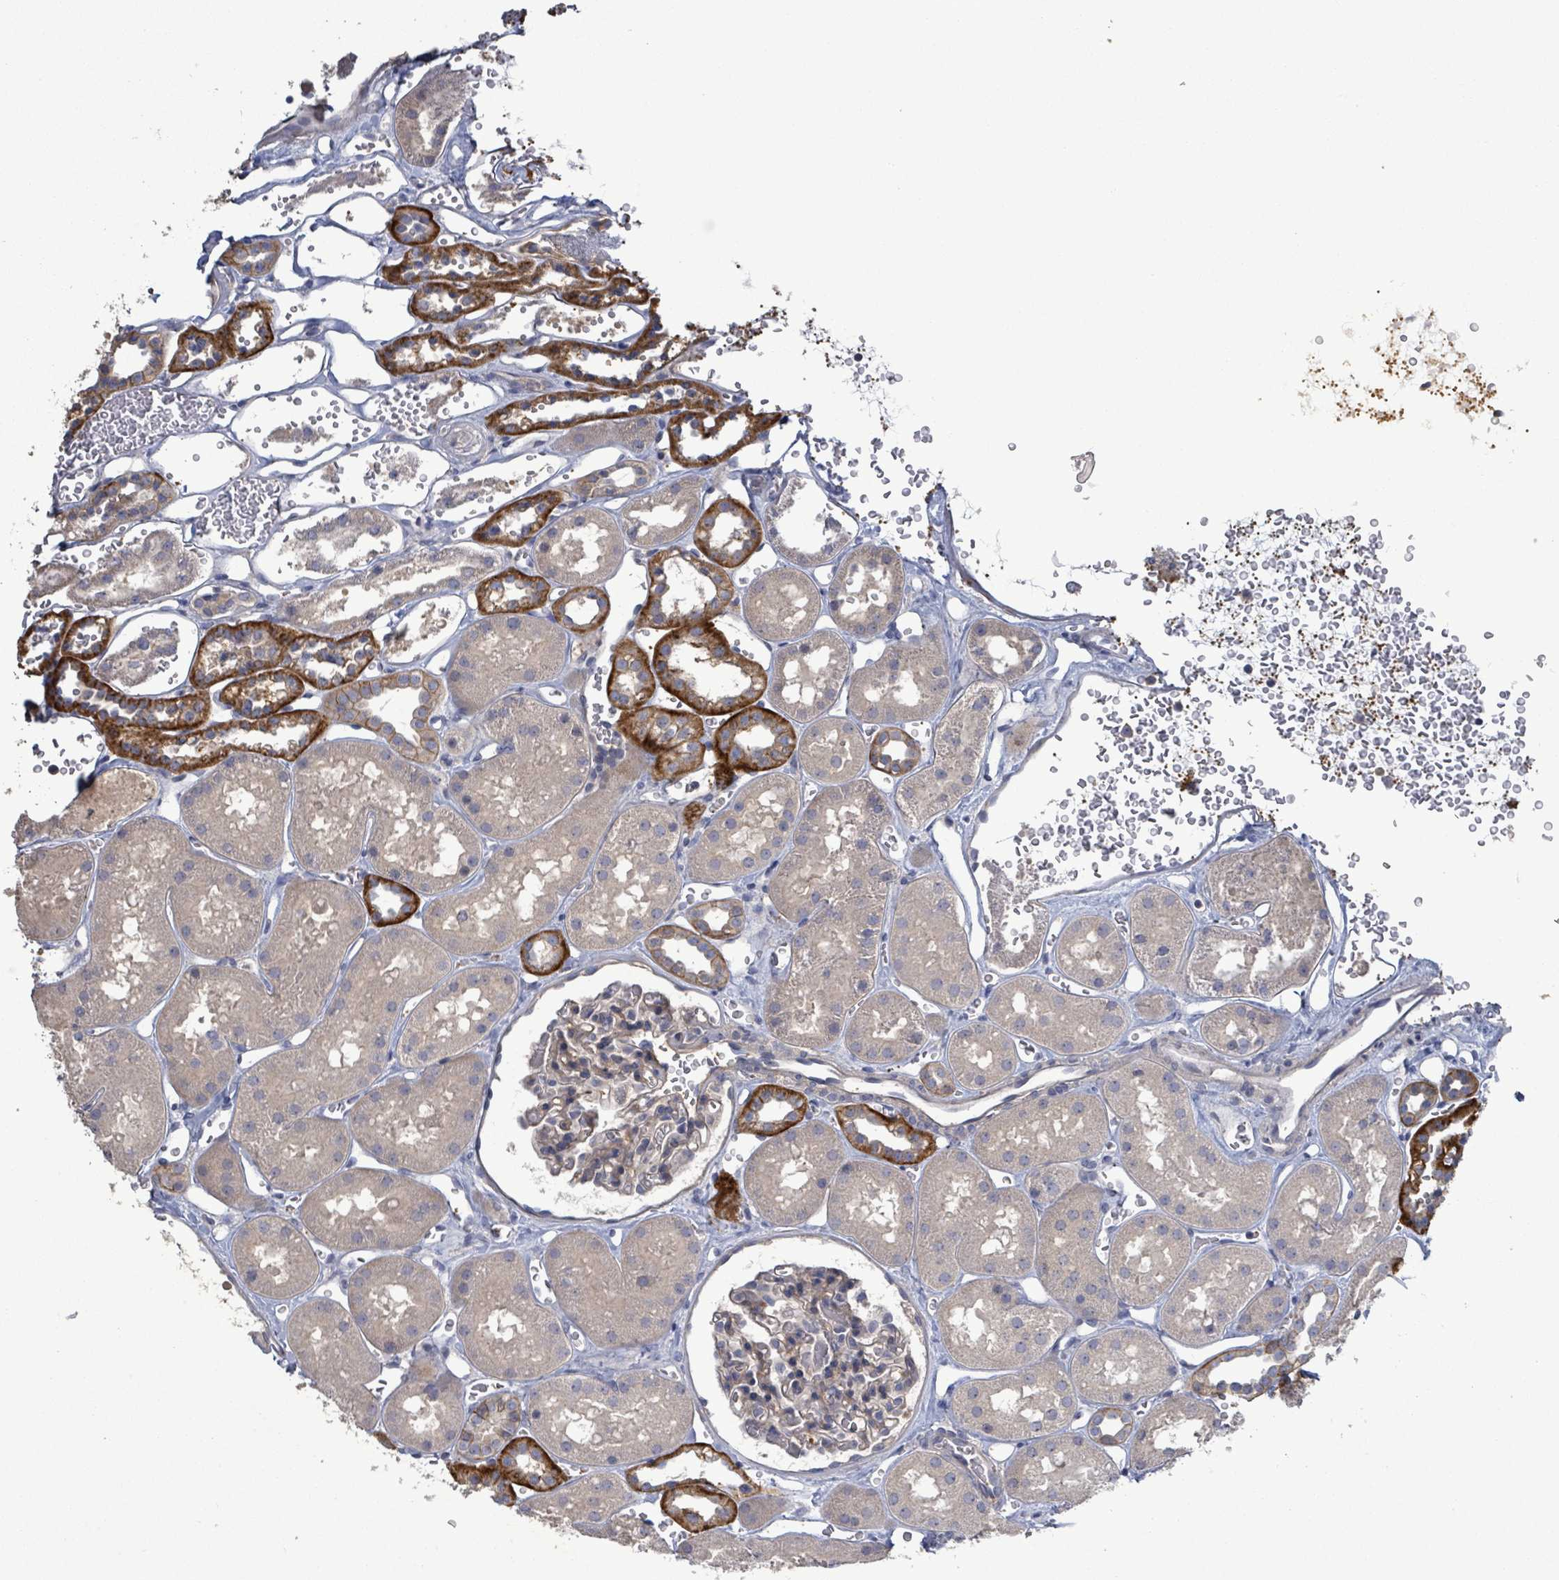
{"staining": {"intensity": "weak", "quantity": "<25%", "location": "cytoplasmic/membranous"}, "tissue": "kidney", "cell_type": "Cells in glomeruli", "image_type": "normal", "snomed": [{"axis": "morphology", "description": "Normal tissue, NOS"}, {"axis": "topography", "description": "Kidney"}], "caption": "The IHC histopathology image has no significant staining in cells in glomeruli of kidney.", "gene": "HRAS", "patient": {"sex": "female", "age": 41}}